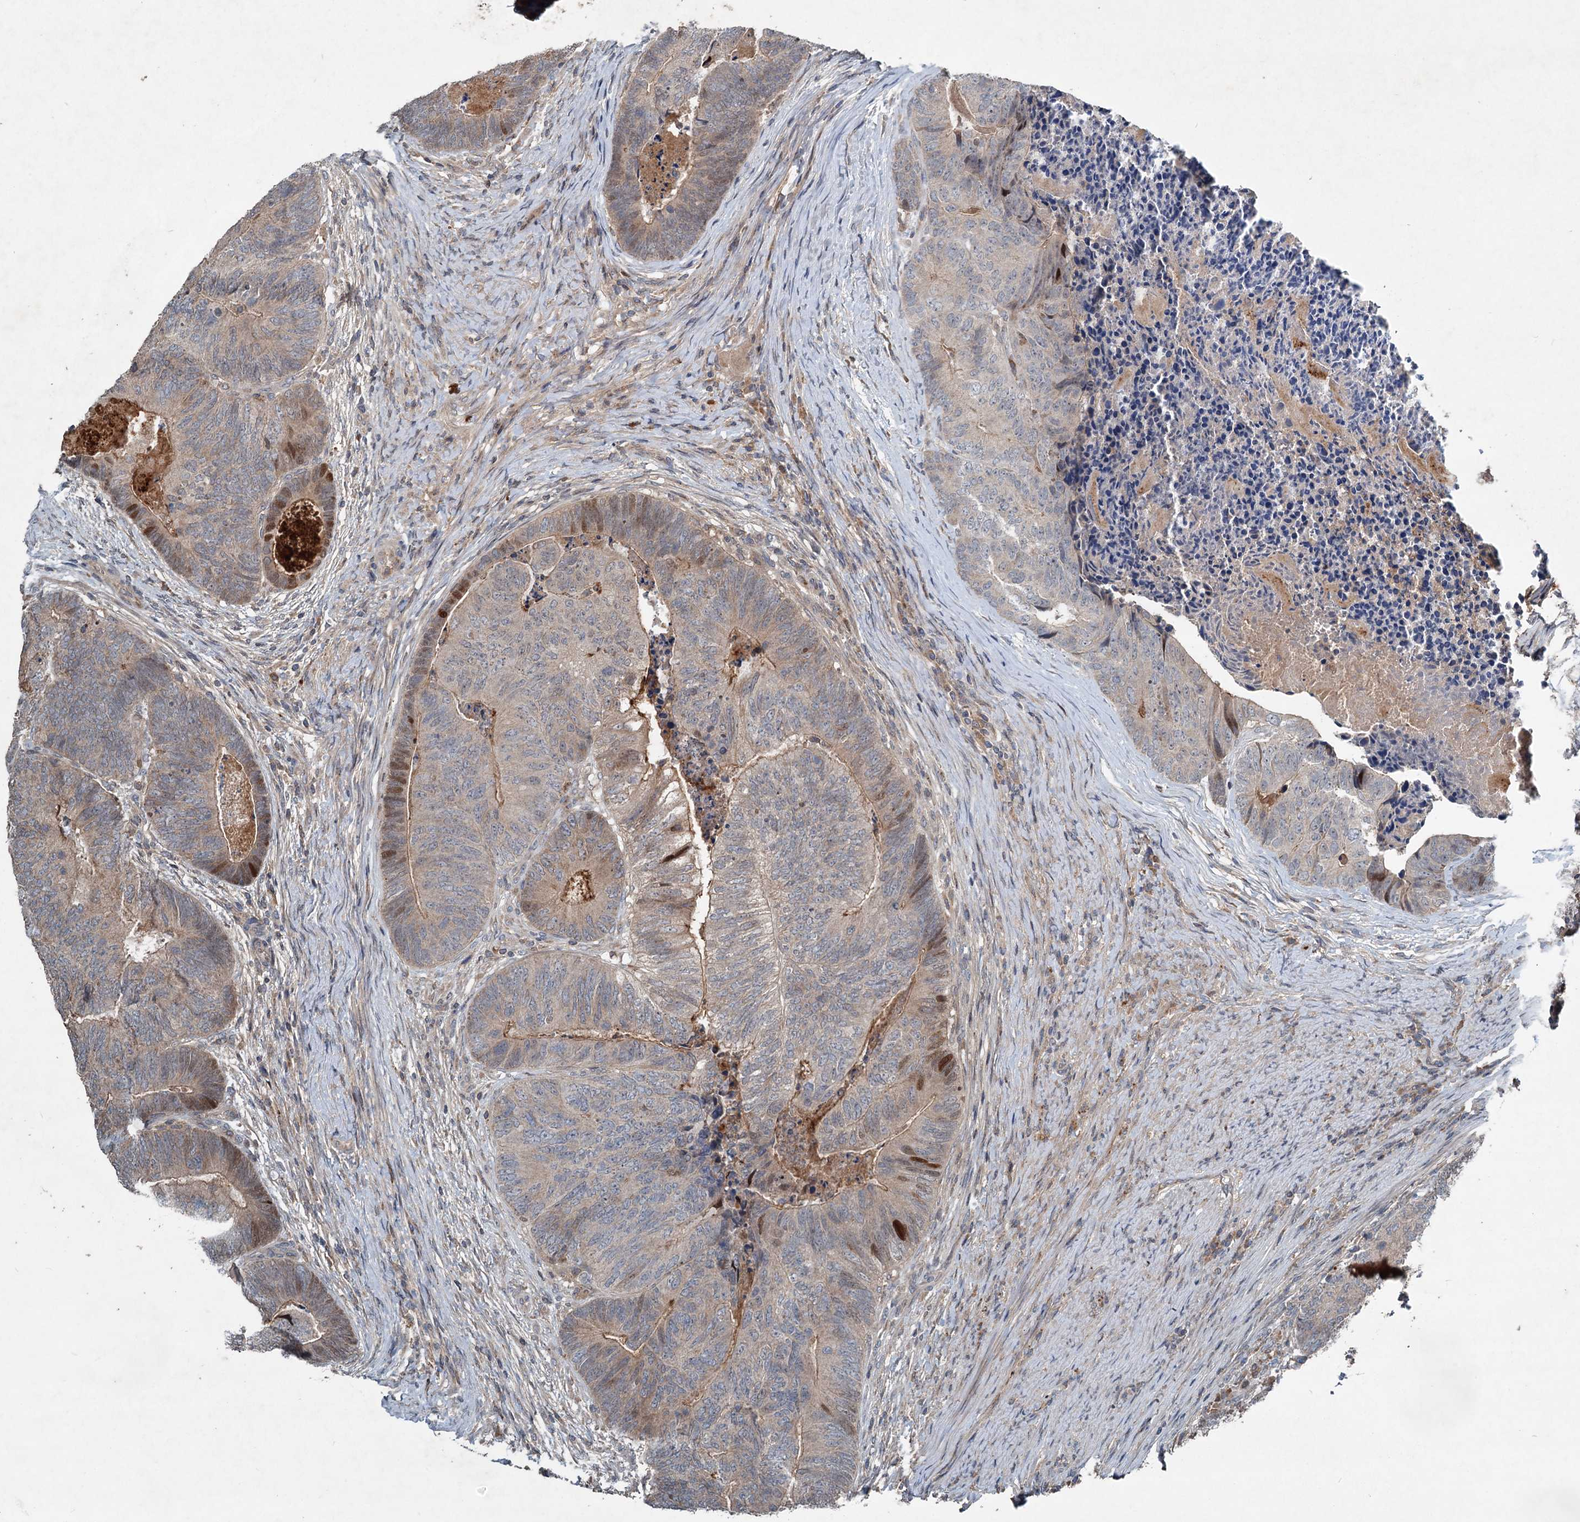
{"staining": {"intensity": "strong", "quantity": "<25%", "location": "nuclear"}, "tissue": "colorectal cancer", "cell_type": "Tumor cells", "image_type": "cancer", "snomed": [{"axis": "morphology", "description": "Adenocarcinoma, NOS"}, {"axis": "topography", "description": "Colon"}], "caption": "Immunohistochemistry (IHC) (DAB (3,3'-diaminobenzidine)) staining of human colorectal cancer (adenocarcinoma) reveals strong nuclear protein staining in approximately <25% of tumor cells.", "gene": "TAPBPL", "patient": {"sex": "female", "age": 67}}